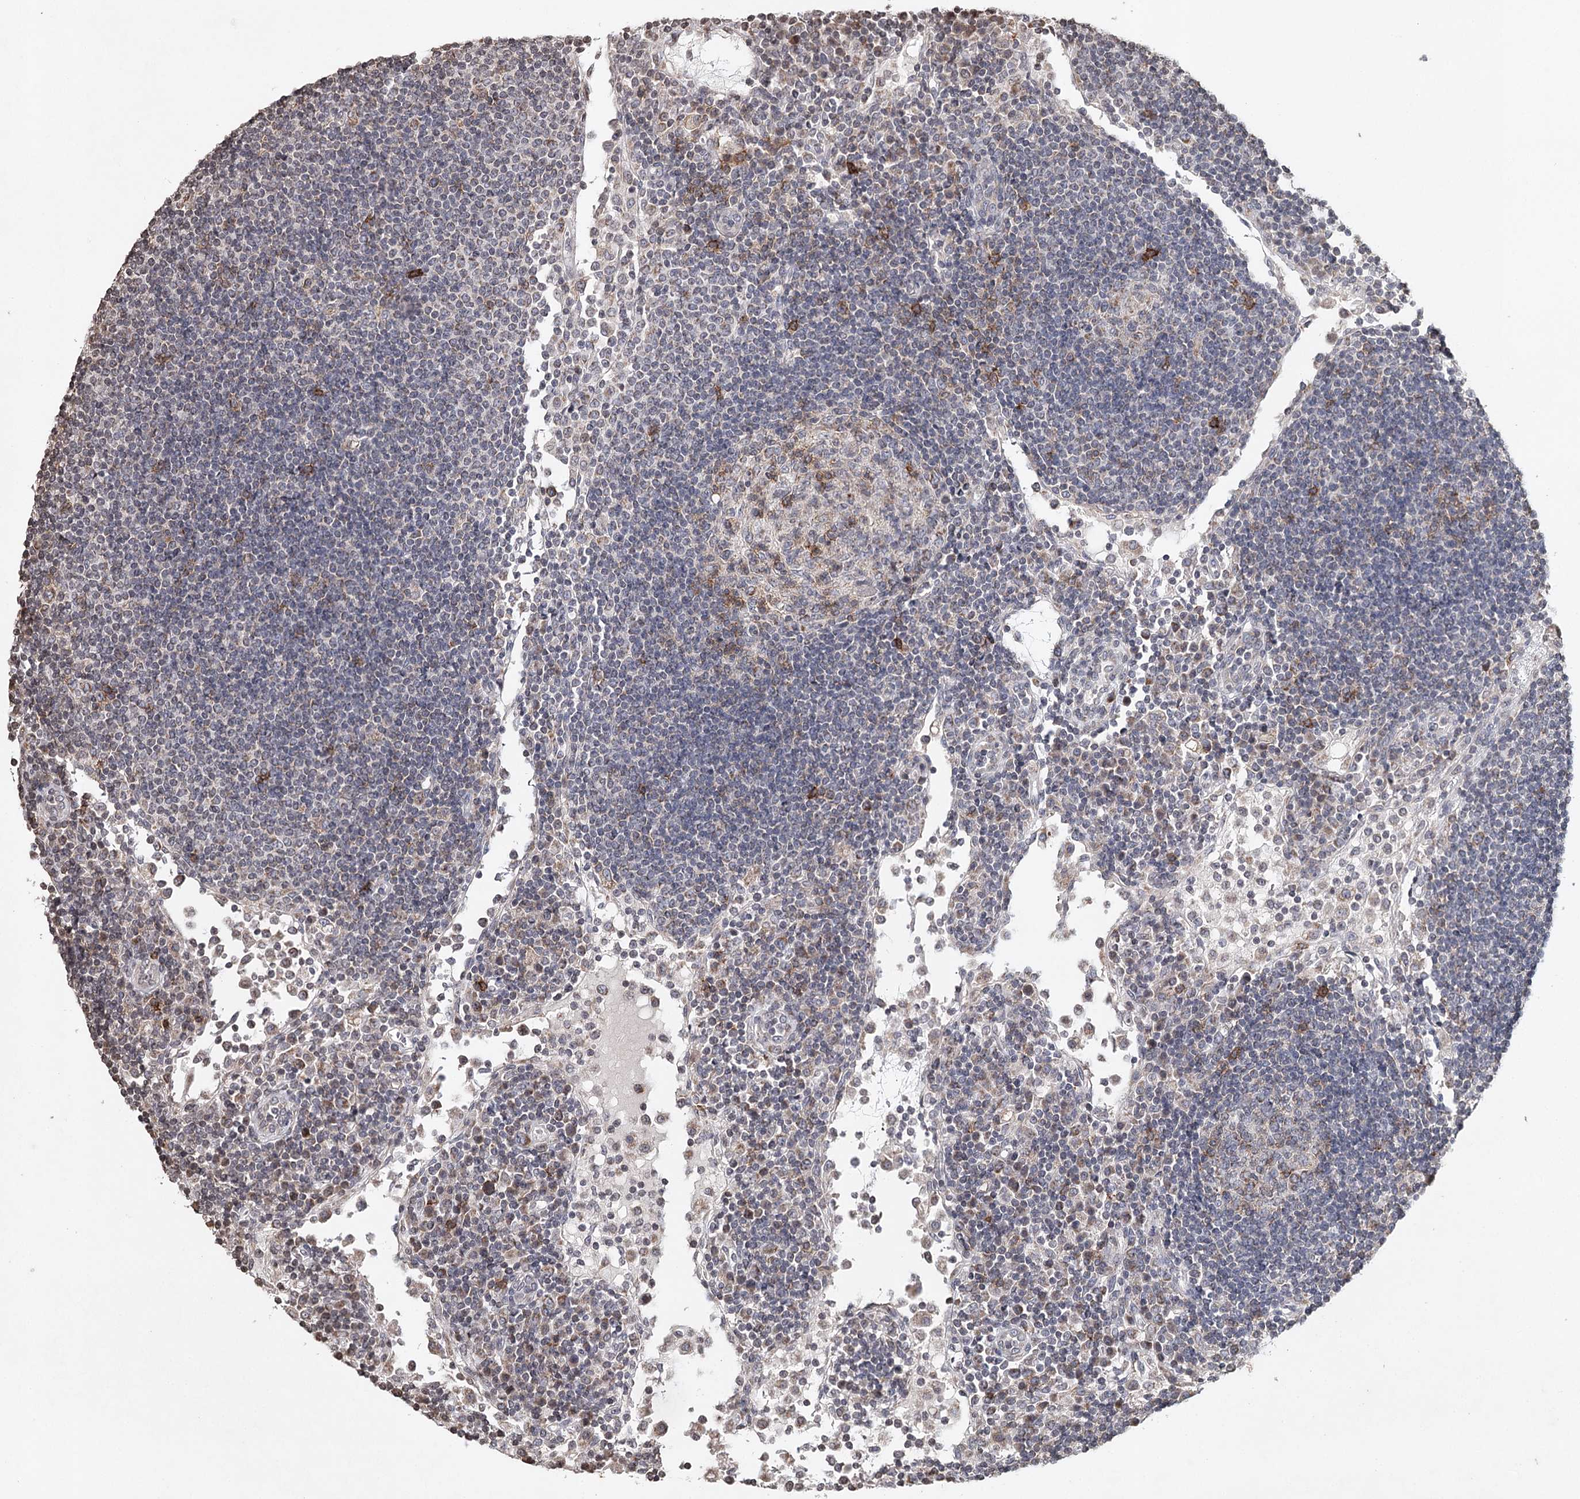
{"staining": {"intensity": "strong", "quantity": "<25%", "location": "cytoplasmic/membranous"}, "tissue": "lymph node", "cell_type": "Germinal center cells", "image_type": "normal", "snomed": [{"axis": "morphology", "description": "Normal tissue, NOS"}, {"axis": "topography", "description": "Lymph node"}], "caption": "The immunohistochemical stain highlights strong cytoplasmic/membranous staining in germinal center cells of normal lymph node. The staining was performed using DAB (3,3'-diaminobenzidine), with brown indicating positive protein expression. Nuclei are stained blue with hematoxylin.", "gene": "ICOS", "patient": {"sex": "female", "age": 53}}